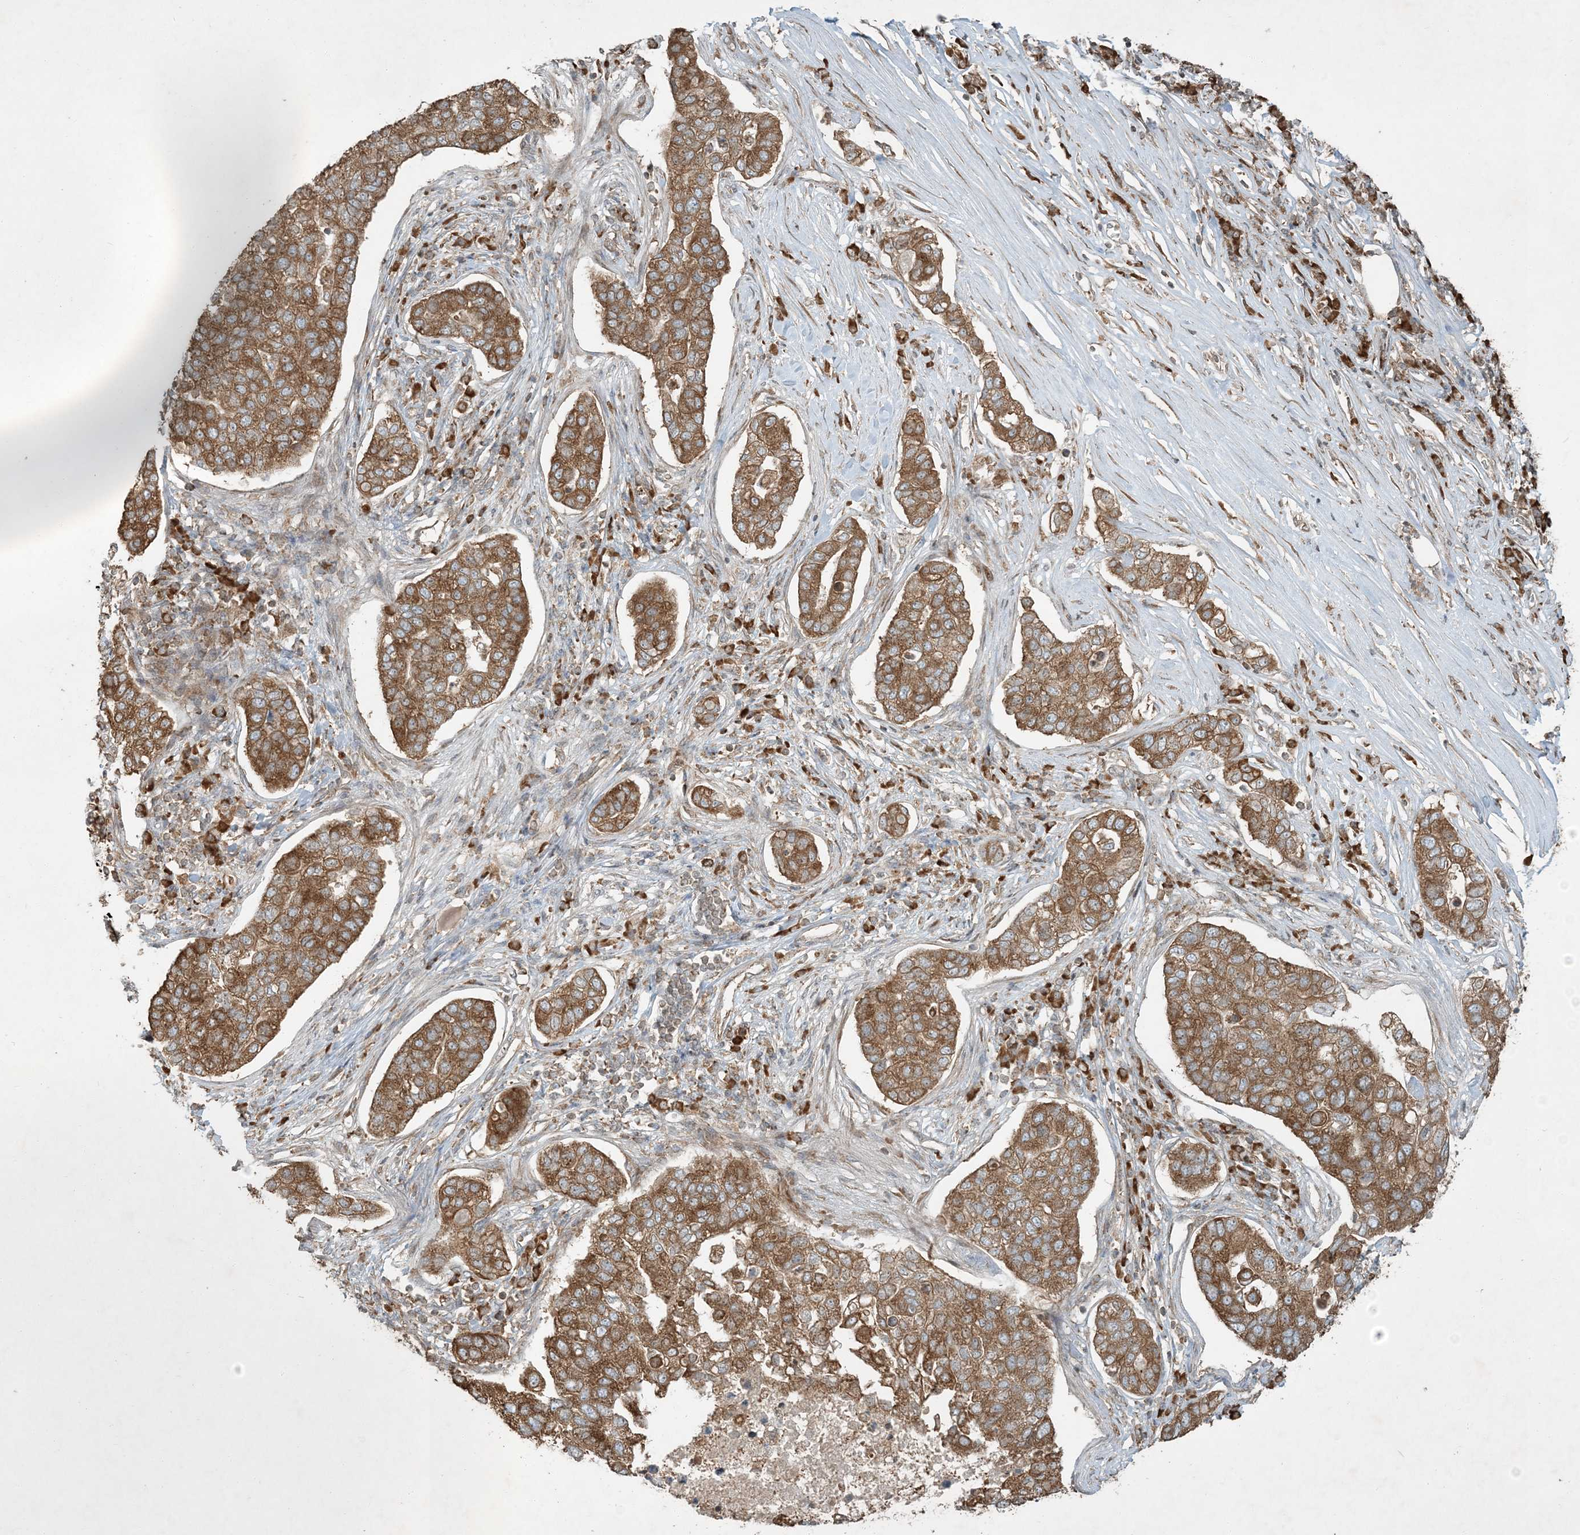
{"staining": {"intensity": "moderate", "quantity": ">75%", "location": "cytoplasmic/membranous"}, "tissue": "pancreatic cancer", "cell_type": "Tumor cells", "image_type": "cancer", "snomed": [{"axis": "morphology", "description": "Adenocarcinoma, NOS"}, {"axis": "topography", "description": "Pancreas"}], "caption": "This image displays pancreatic cancer stained with immunohistochemistry to label a protein in brown. The cytoplasmic/membranous of tumor cells show moderate positivity for the protein. Nuclei are counter-stained blue.", "gene": "COMMD8", "patient": {"sex": "female", "age": 61}}